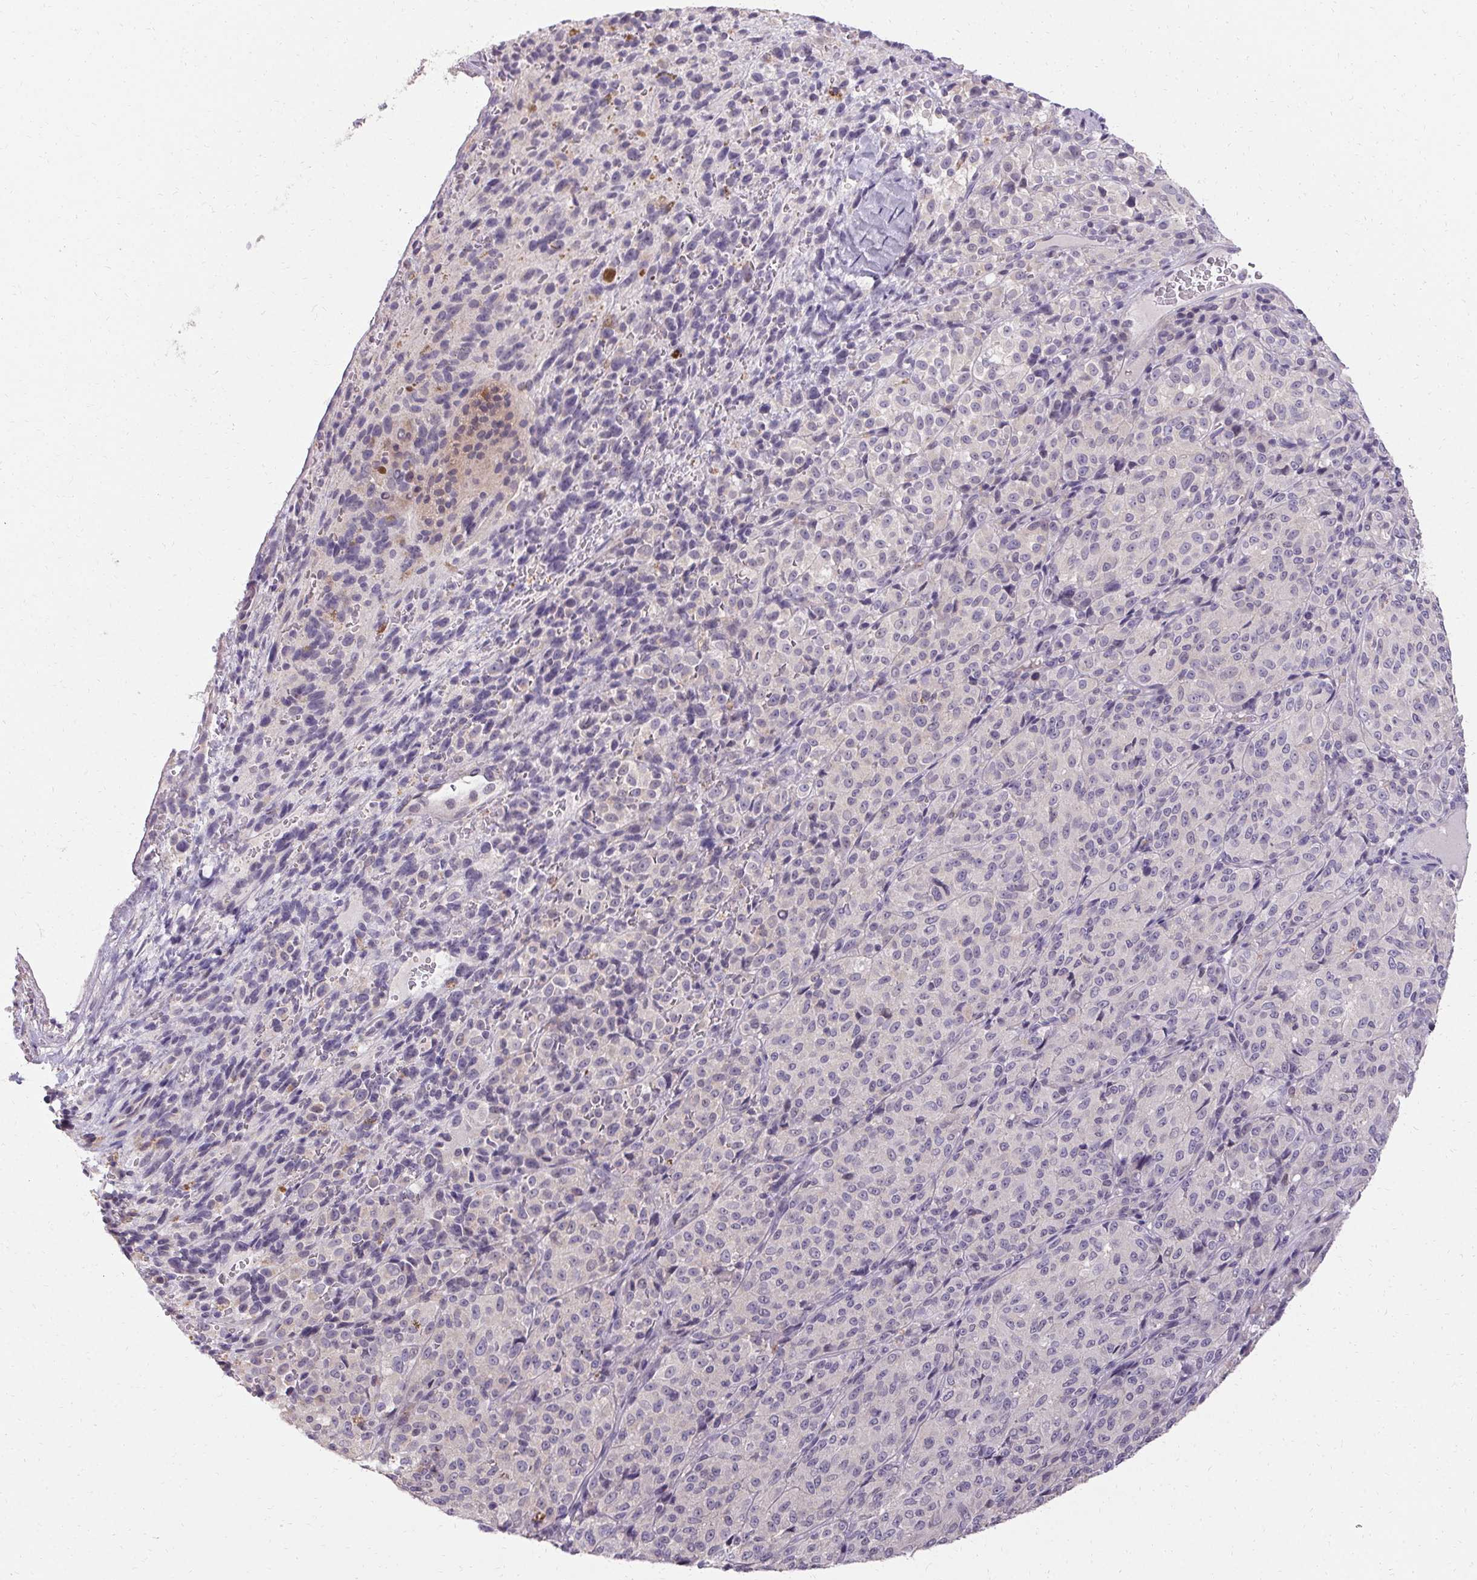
{"staining": {"intensity": "negative", "quantity": "none", "location": "none"}, "tissue": "melanoma", "cell_type": "Tumor cells", "image_type": "cancer", "snomed": [{"axis": "morphology", "description": "Malignant melanoma, Metastatic site"}, {"axis": "topography", "description": "Brain"}], "caption": "An image of human malignant melanoma (metastatic site) is negative for staining in tumor cells. (Brightfield microscopy of DAB (3,3'-diaminobenzidine) immunohistochemistry (IHC) at high magnification).", "gene": "HSD17B3", "patient": {"sex": "female", "age": 56}}